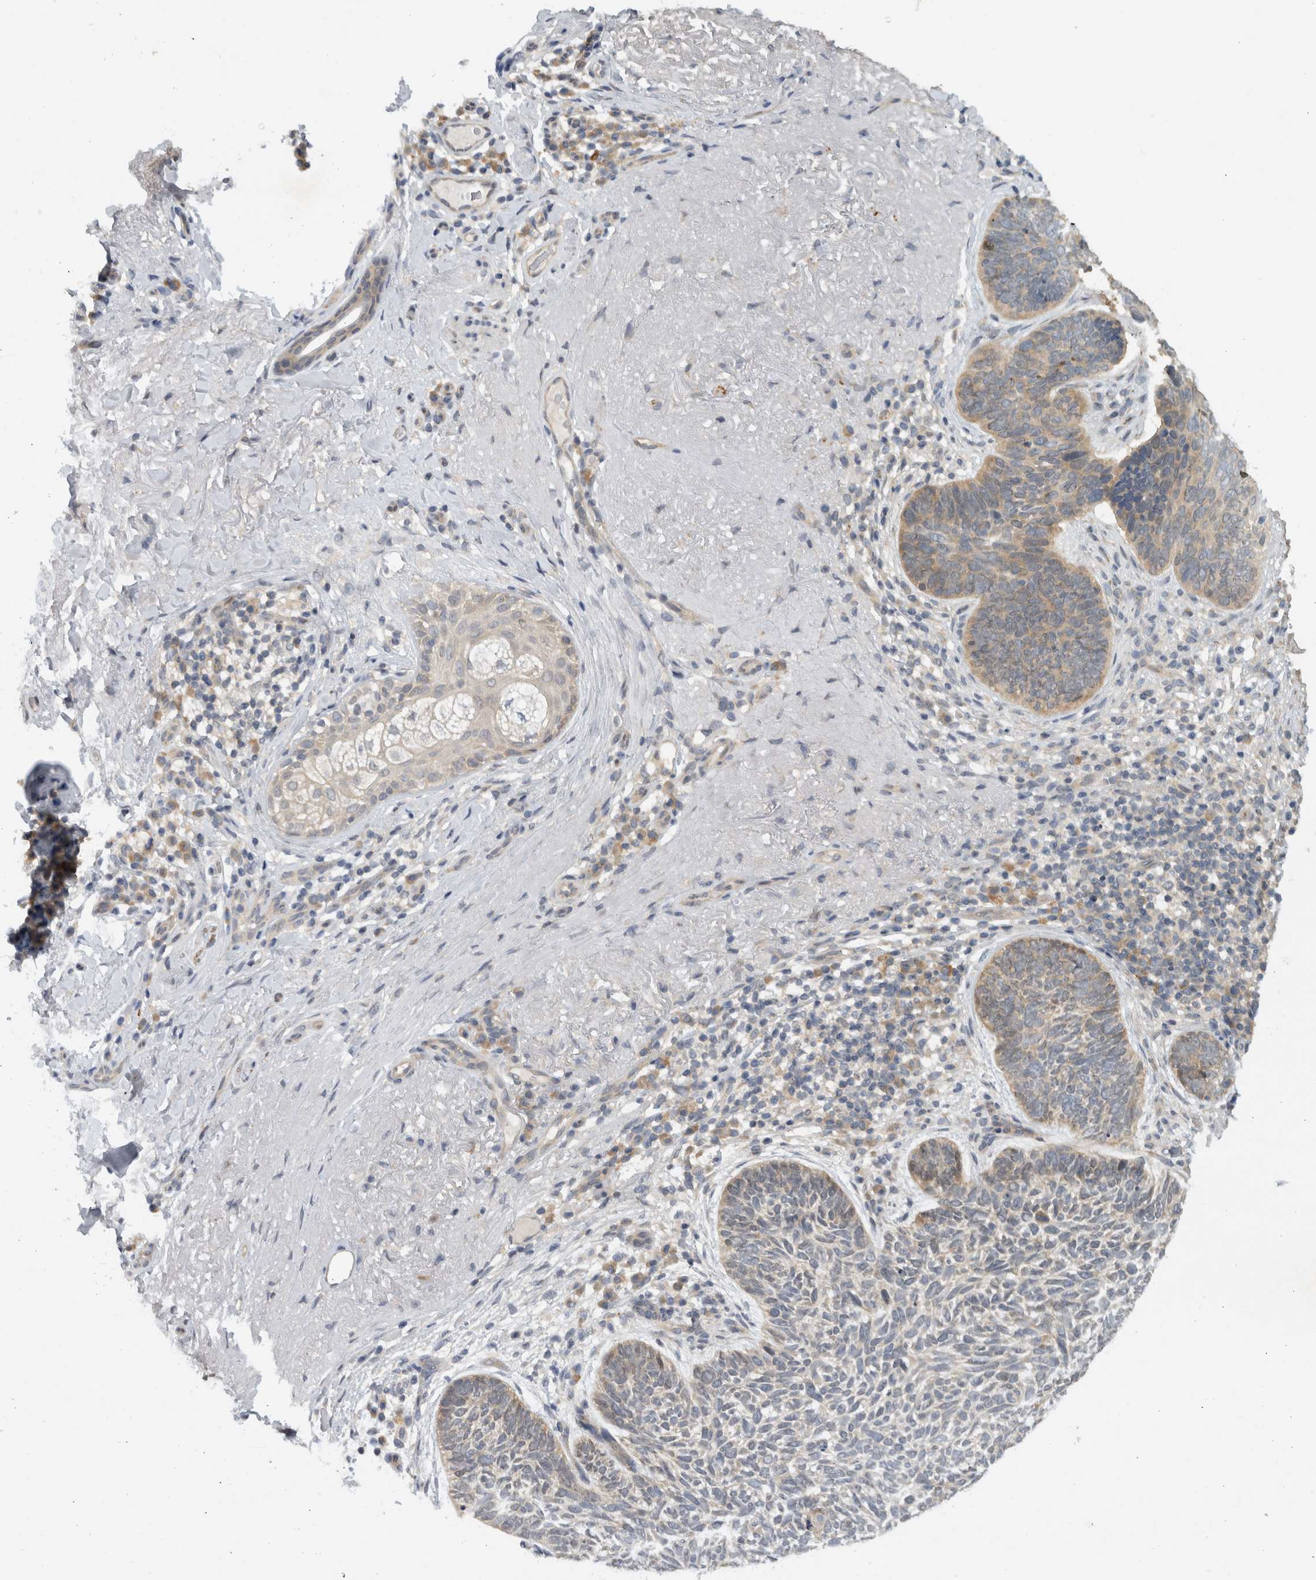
{"staining": {"intensity": "weak", "quantity": ">75%", "location": "cytoplasmic/membranous"}, "tissue": "skin cancer", "cell_type": "Tumor cells", "image_type": "cancer", "snomed": [{"axis": "morphology", "description": "Basal cell carcinoma"}, {"axis": "topography", "description": "Skin"}], "caption": "Skin basal cell carcinoma stained for a protein (brown) exhibits weak cytoplasmic/membranous positive expression in about >75% of tumor cells.", "gene": "AASDHPPT", "patient": {"sex": "female", "age": 85}}